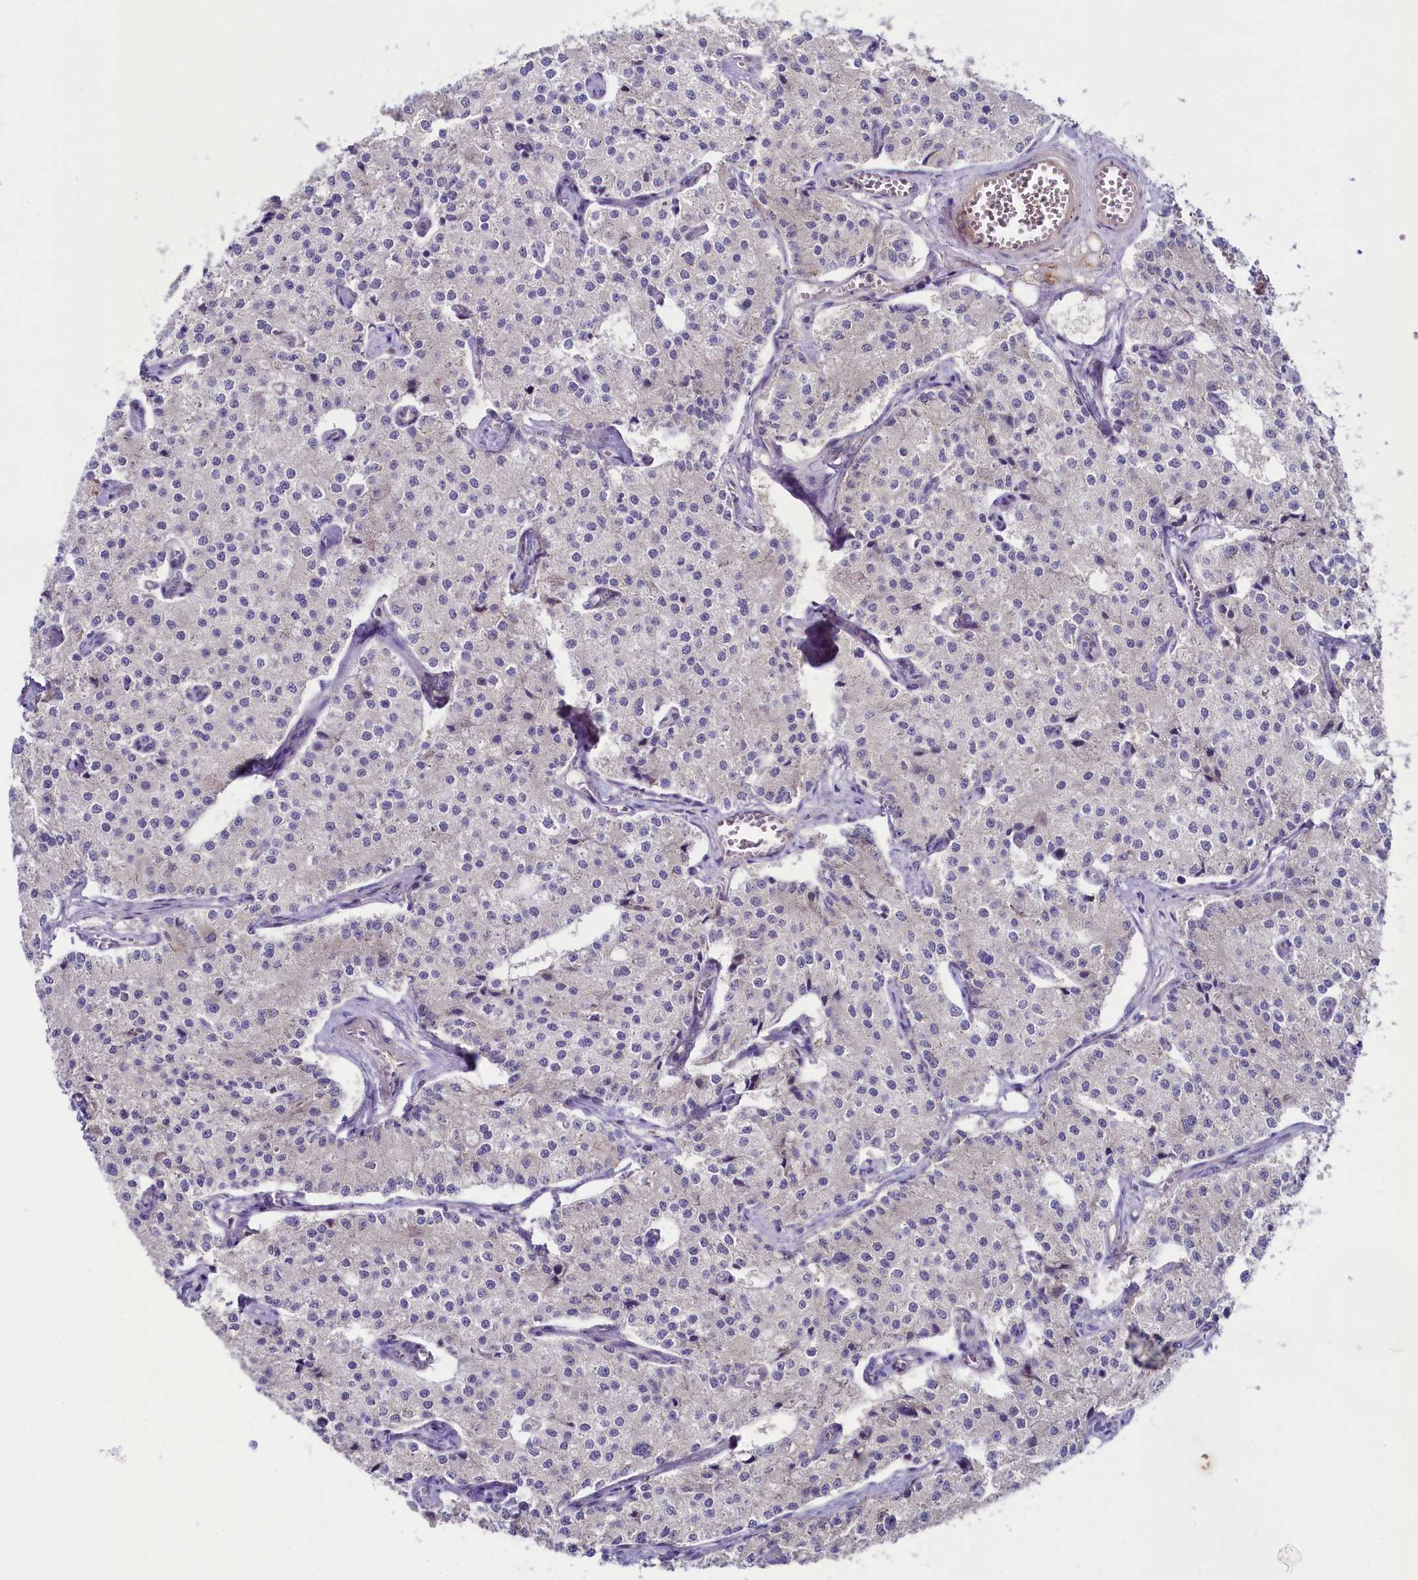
{"staining": {"intensity": "negative", "quantity": "none", "location": "none"}, "tissue": "carcinoid", "cell_type": "Tumor cells", "image_type": "cancer", "snomed": [{"axis": "morphology", "description": "Carcinoid, malignant, NOS"}, {"axis": "topography", "description": "Colon"}], "caption": "IHC histopathology image of neoplastic tissue: human carcinoid stained with DAB shows no significant protein positivity in tumor cells.", "gene": "MRPL57", "patient": {"sex": "female", "age": 52}}